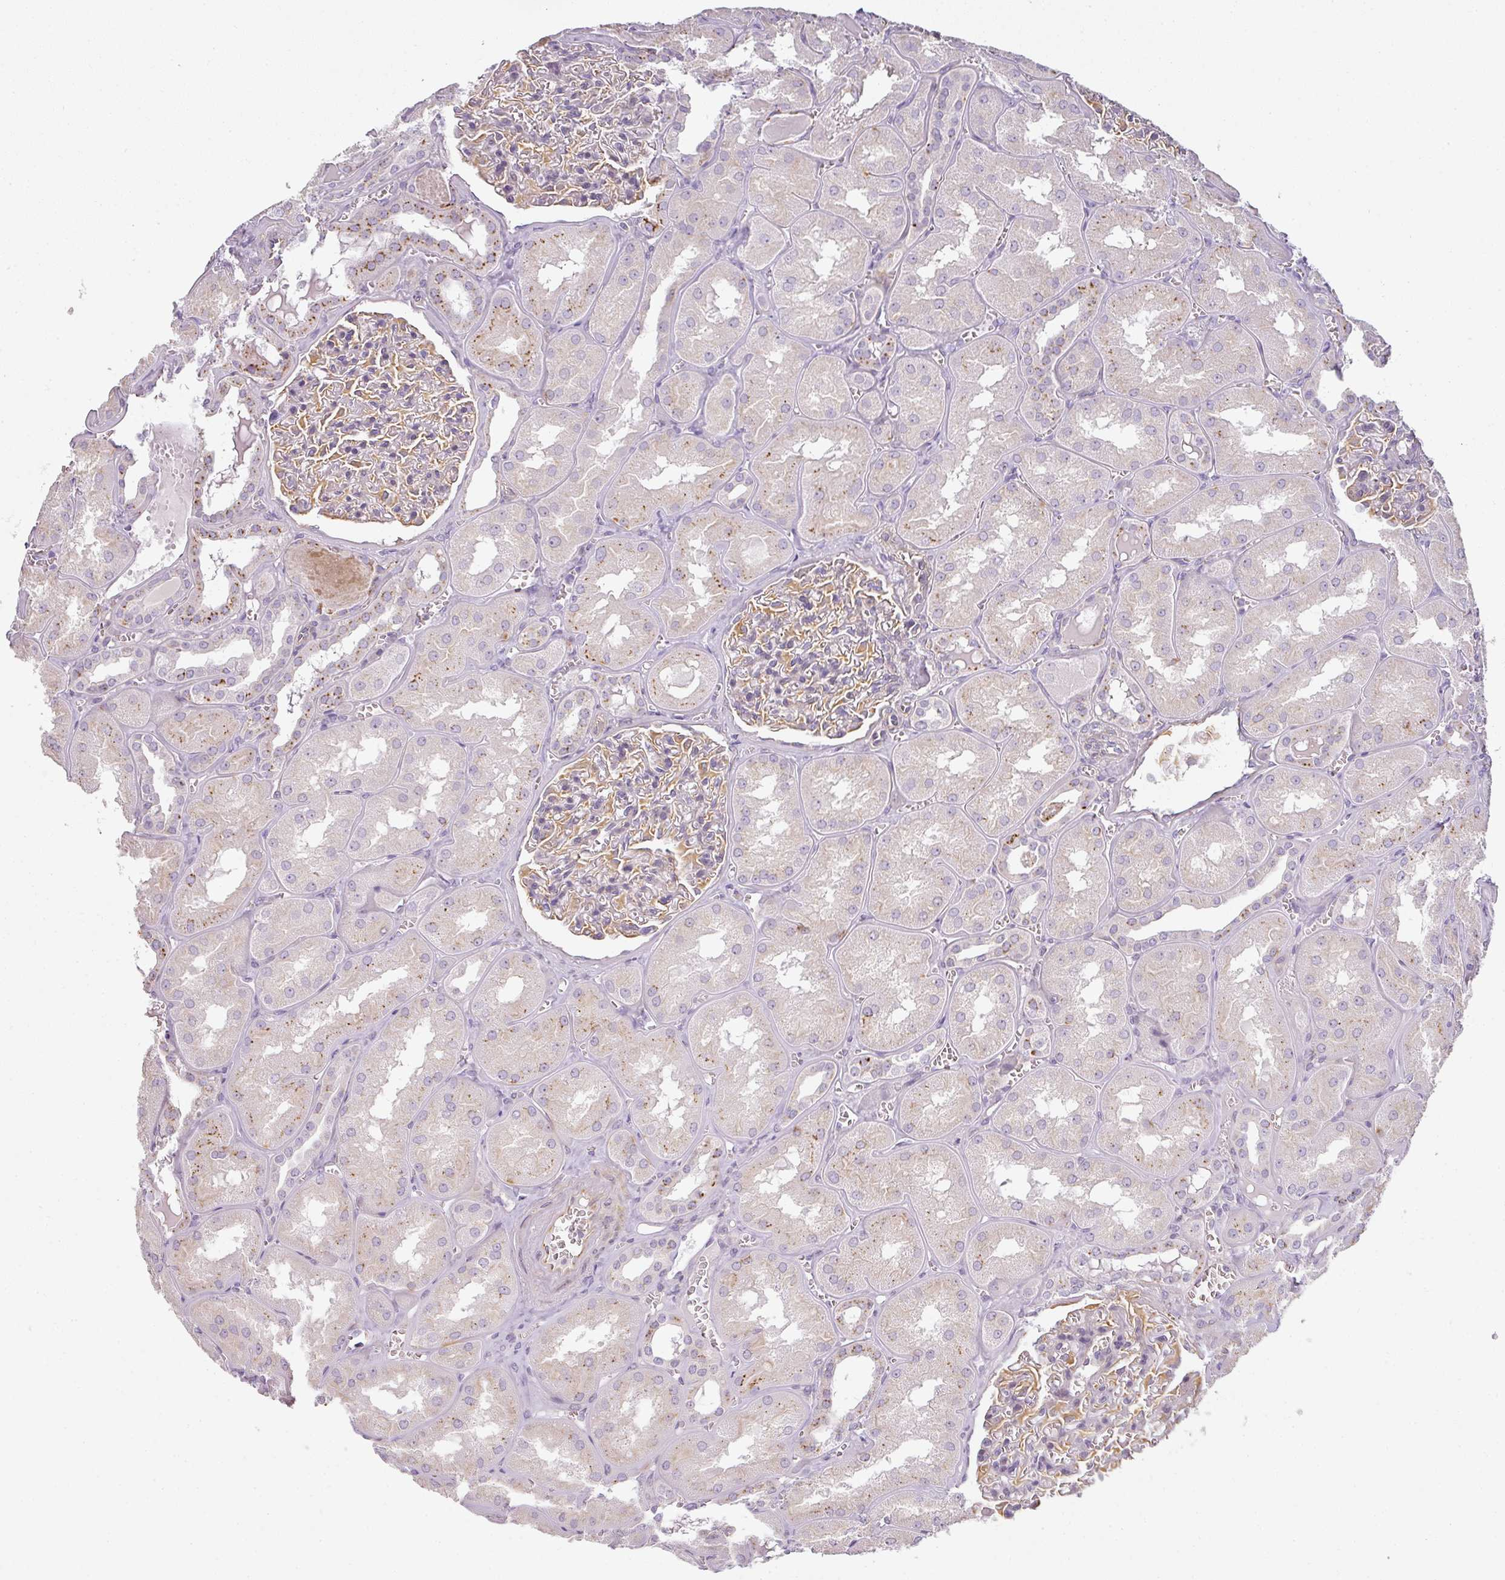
{"staining": {"intensity": "weak", "quantity": "<25%", "location": "cytoplasmic/membranous"}, "tissue": "kidney", "cell_type": "Cells in glomeruli", "image_type": "normal", "snomed": [{"axis": "morphology", "description": "Normal tissue, NOS"}, {"axis": "topography", "description": "Kidney"}], "caption": "Immunohistochemistry (IHC) photomicrograph of benign kidney: kidney stained with DAB demonstrates no significant protein staining in cells in glomeruli. (Immunohistochemistry (IHC), brightfield microscopy, high magnification).", "gene": "ATP8B2", "patient": {"sex": "male", "age": 61}}